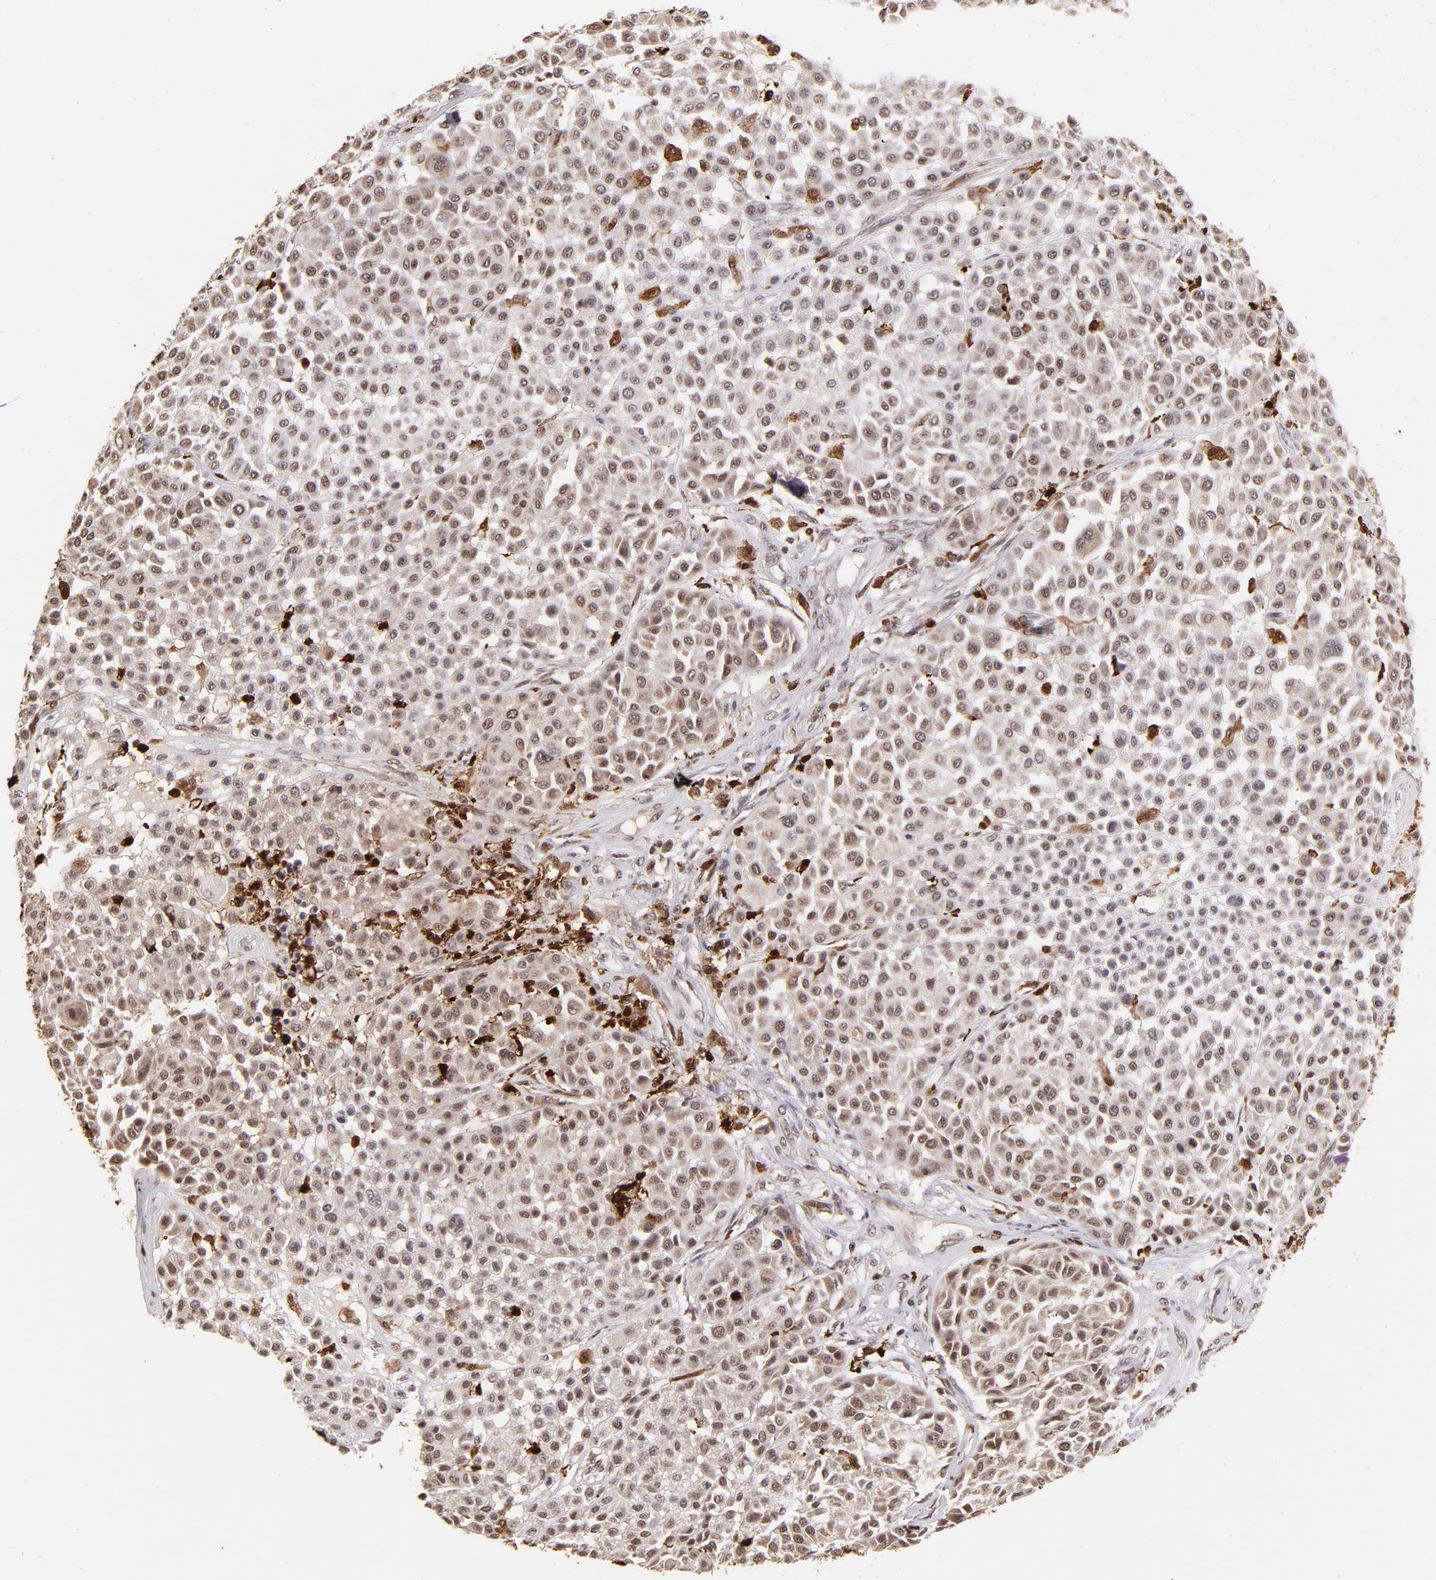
{"staining": {"intensity": "moderate", "quantity": ">75%", "location": "cytoplasmic/membranous,nuclear"}, "tissue": "melanoma", "cell_type": "Tumor cells", "image_type": "cancer", "snomed": [{"axis": "morphology", "description": "Malignant melanoma, Metastatic site"}, {"axis": "topography", "description": "Soft tissue"}], "caption": "Melanoma stained for a protein (brown) displays moderate cytoplasmic/membranous and nuclear positive expression in about >75% of tumor cells.", "gene": "ZFX", "patient": {"sex": "male", "age": 41}}